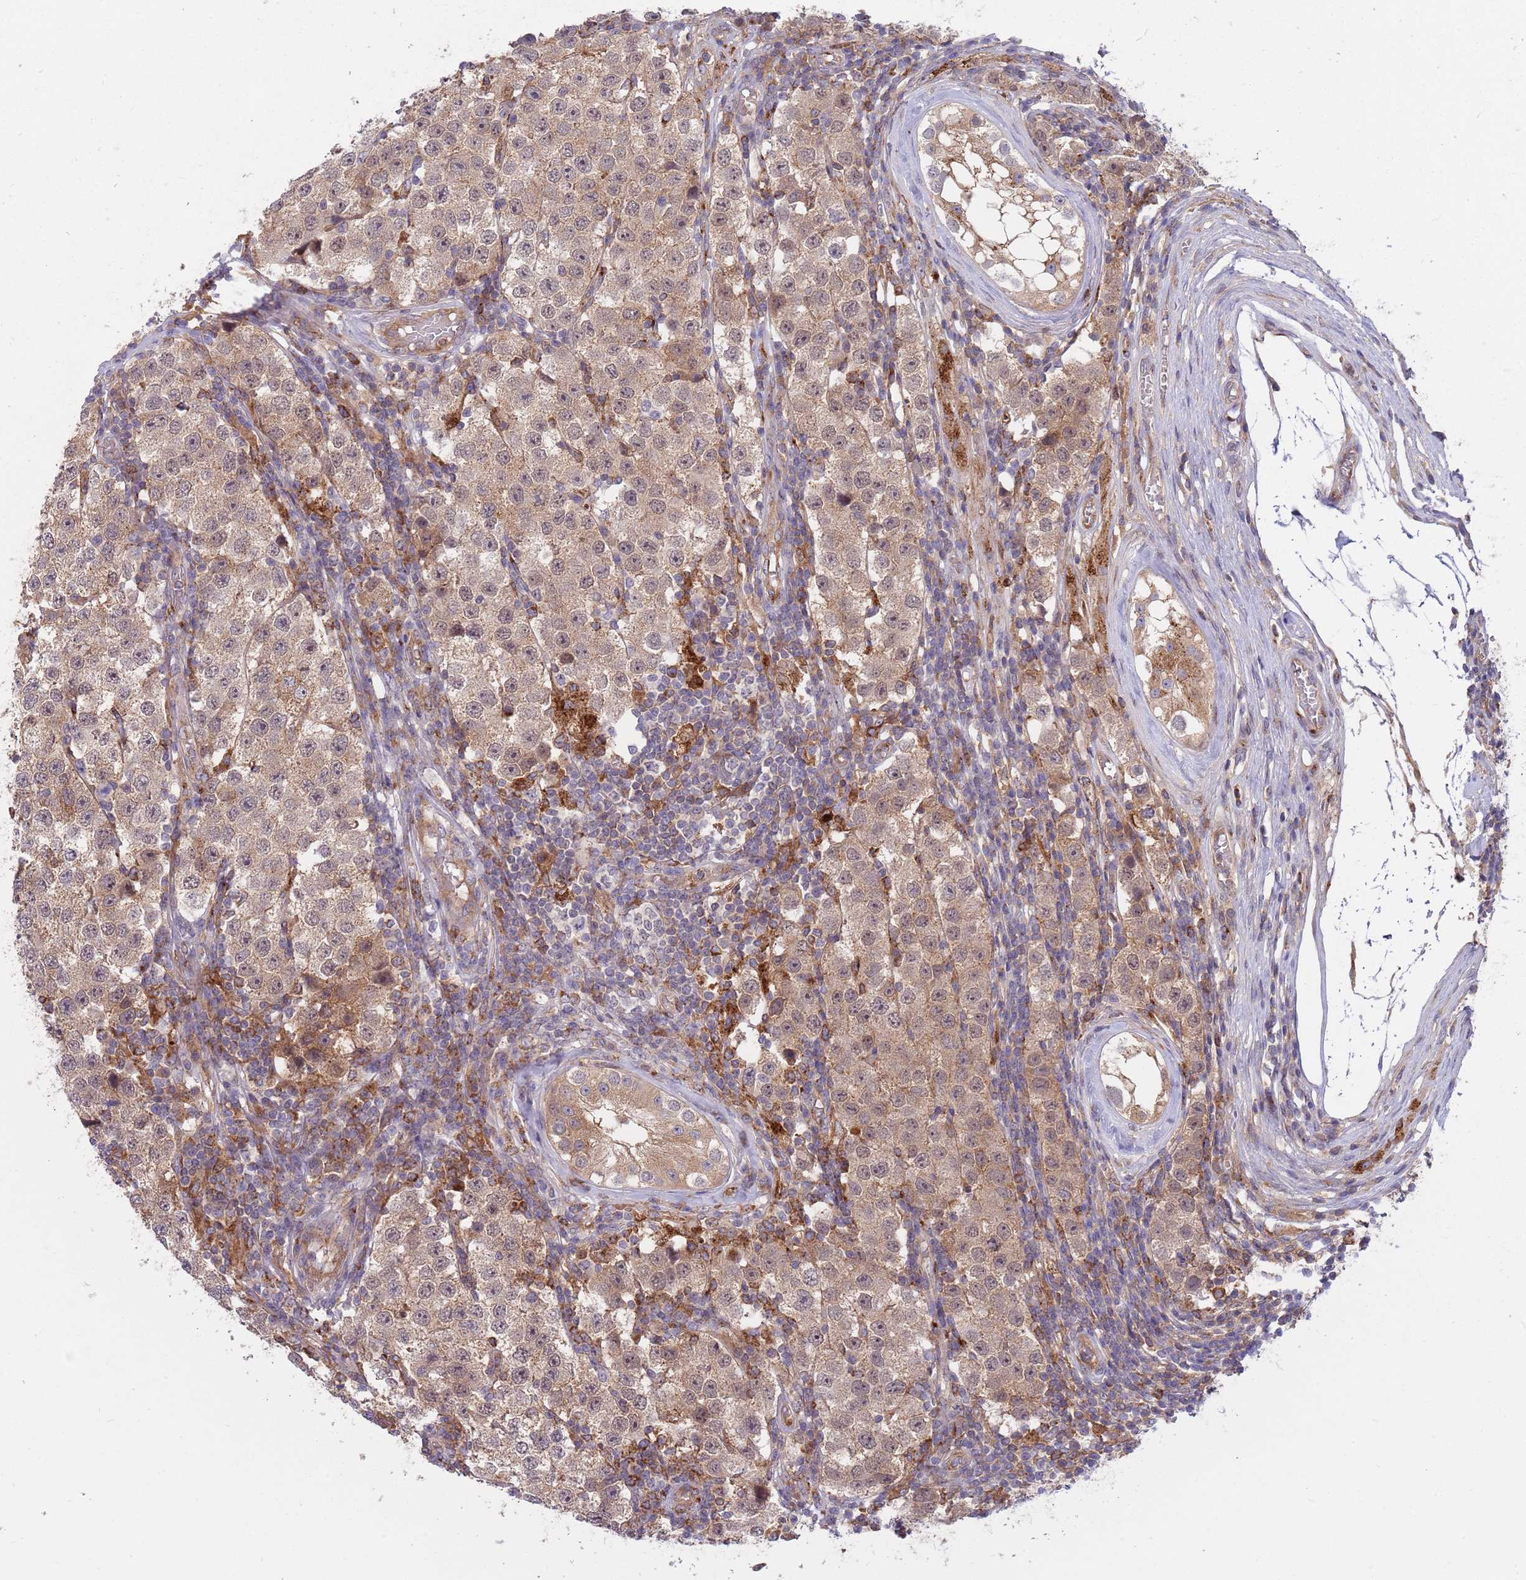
{"staining": {"intensity": "weak", "quantity": ">75%", "location": "cytoplasmic/membranous,nuclear"}, "tissue": "testis cancer", "cell_type": "Tumor cells", "image_type": "cancer", "snomed": [{"axis": "morphology", "description": "Seminoma, NOS"}, {"axis": "topography", "description": "Testis"}], "caption": "Tumor cells reveal low levels of weak cytoplasmic/membranous and nuclear positivity in about >75% of cells in seminoma (testis). Using DAB (brown) and hematoxylin (blue) stains, captured at high magnification using brightfield microscopy.", "gene": "BTBD7", "patient": {"sex": "male", "age": 34}}